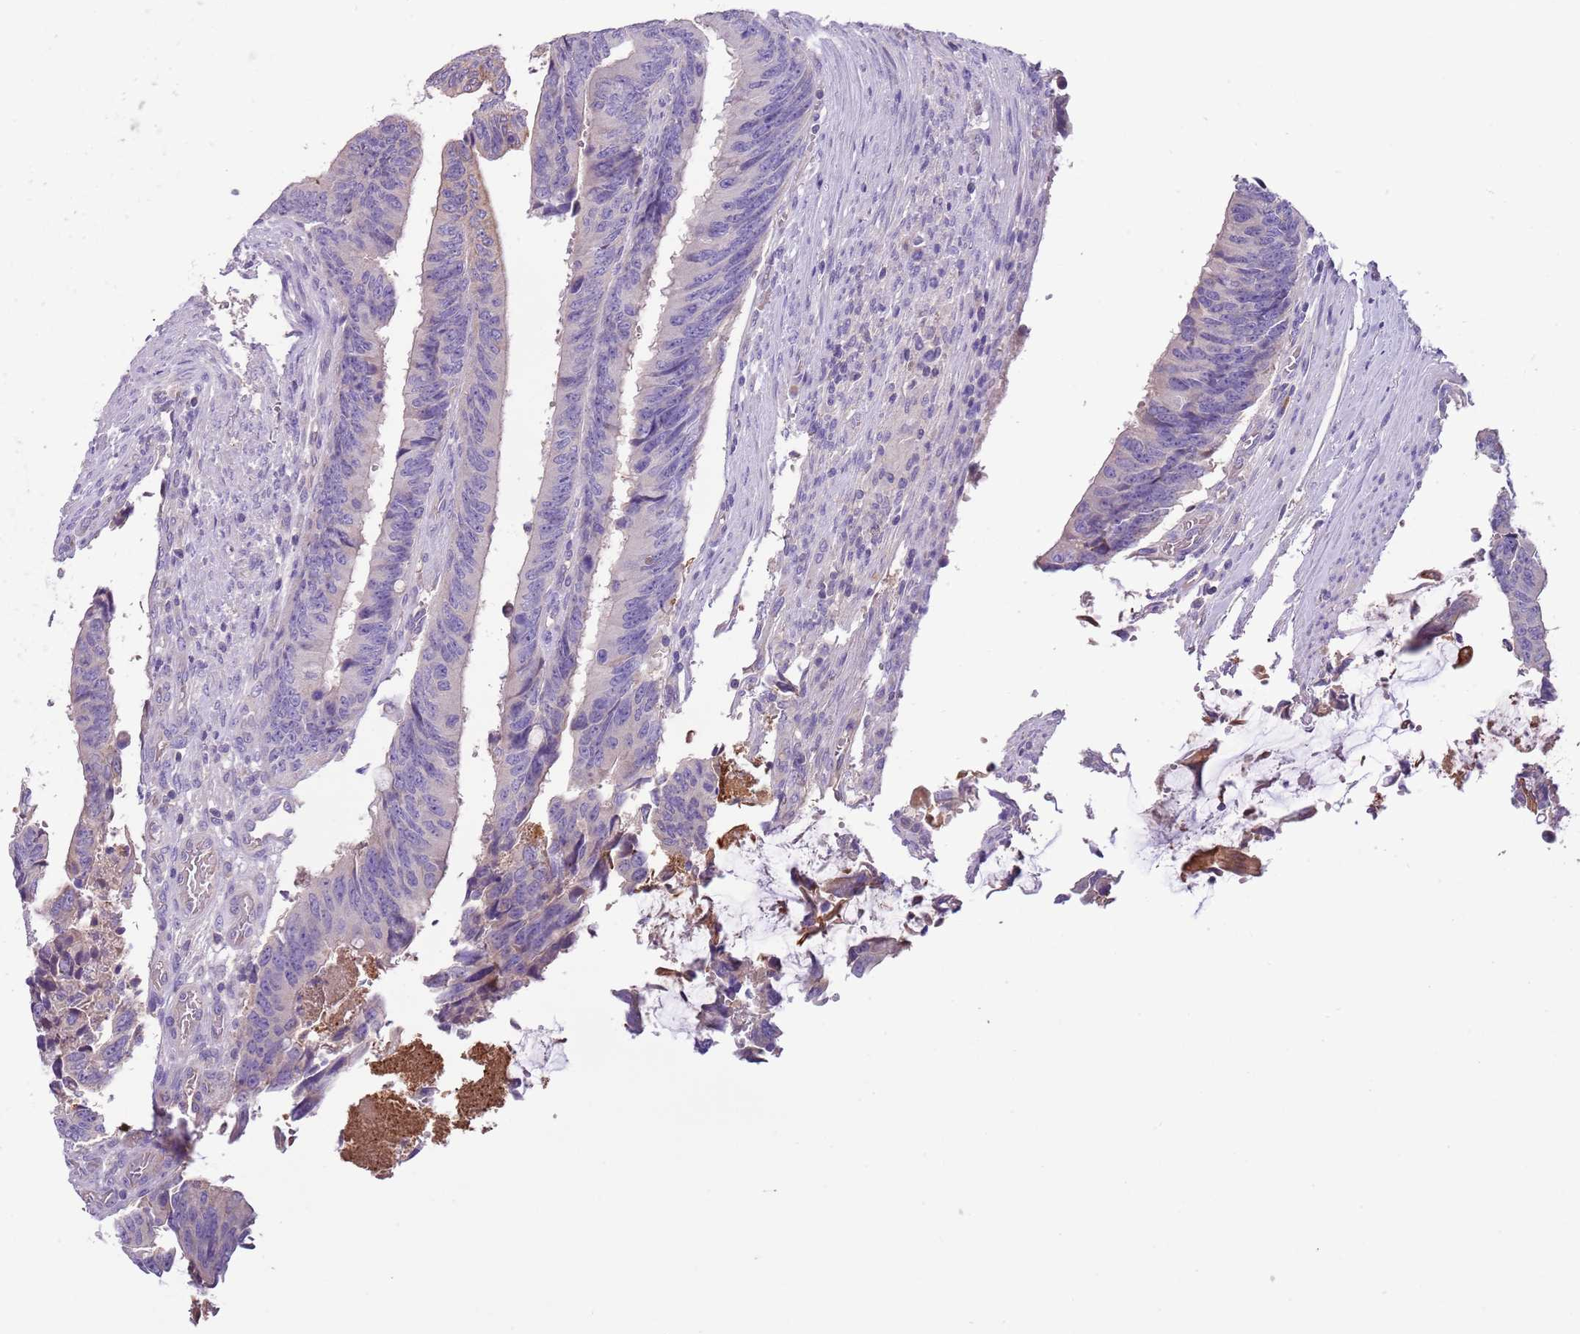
{"staining": {"intensity": "negative", "quantity": "none", "location": "none"}, "tissue": "colorectal cancer", "cell_type": "Tumor cells", "image_type": "cancer", "snomed": [{"axis": "morphology", "description": "Adenocarcinoma, NOS"}, {"axis": "topography", "description": "Colon"}], "caption": "A high-resolution image shows immunohistochemistry (IHC) staining of colorectal adenocarcinoma, which shows no significant expression in tumor cells.", "gene": "HES3", "patient": {"sex": "male", "age": 87}}